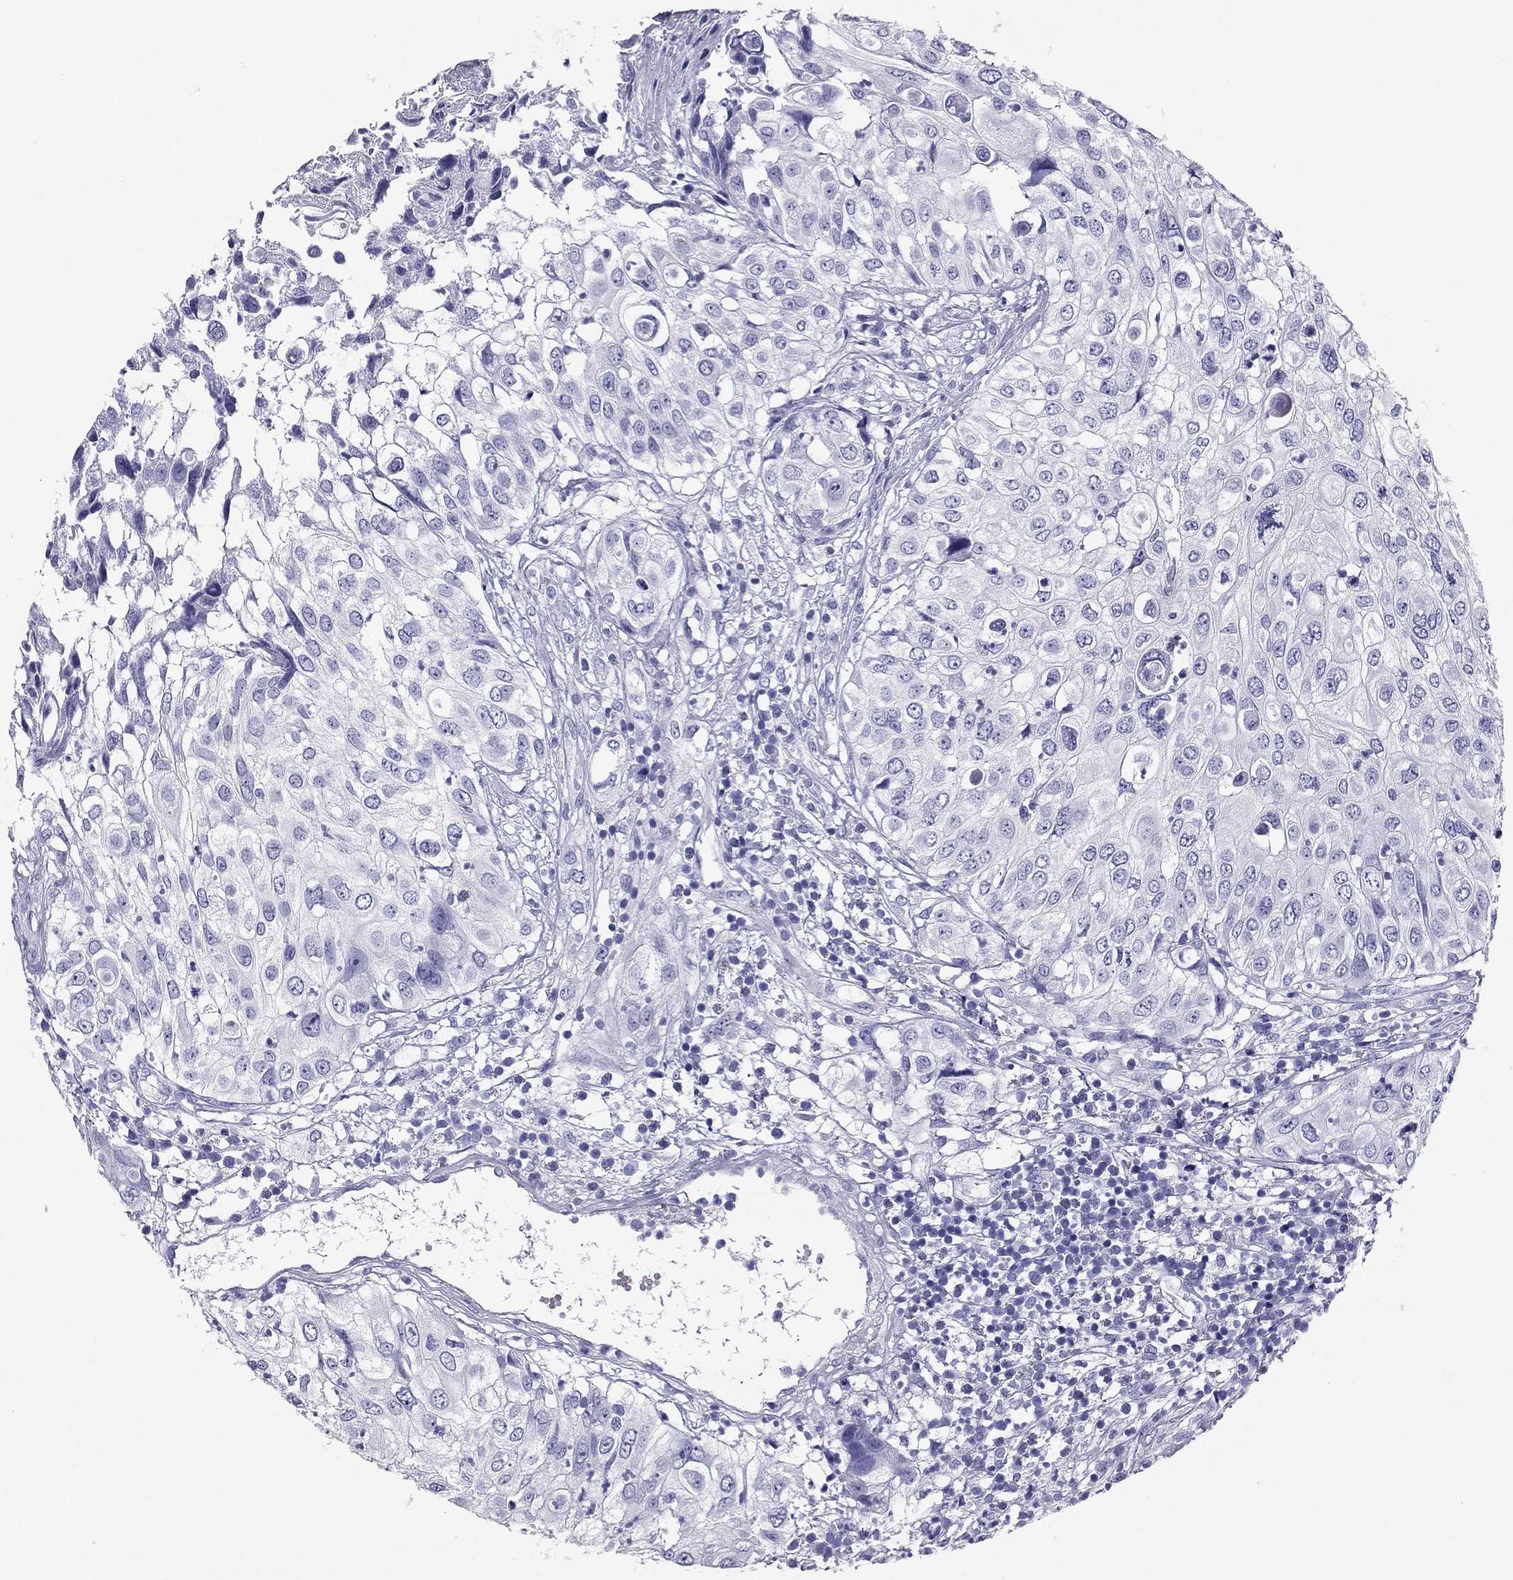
{"staining": {"intensity": "negative", "quantity": "none", "location": "none"}, "tissue": "urothelial cancer", "cell_type": "Tumor cells", "image_type": "cancer", "snomed": [{"axis": "morphology", "description": "Urothelial carcinoma, High grade"}, {"axis": "topography", "description": "Urinary bladder"}], "caption": "Immunohistochemistry histopathology image of urothelial cancer stained for a protein (brown), which displays no expression in tumor cells. Brightfield microscopy of immunohistochemistry (IHC) stained with DAB (3,3'-diaminobenzidine) (brown) and hematoxylin (blue), captured at high magnification.", "gene": "PDE6A", "patient": {"sex": "female", "age": 79}}